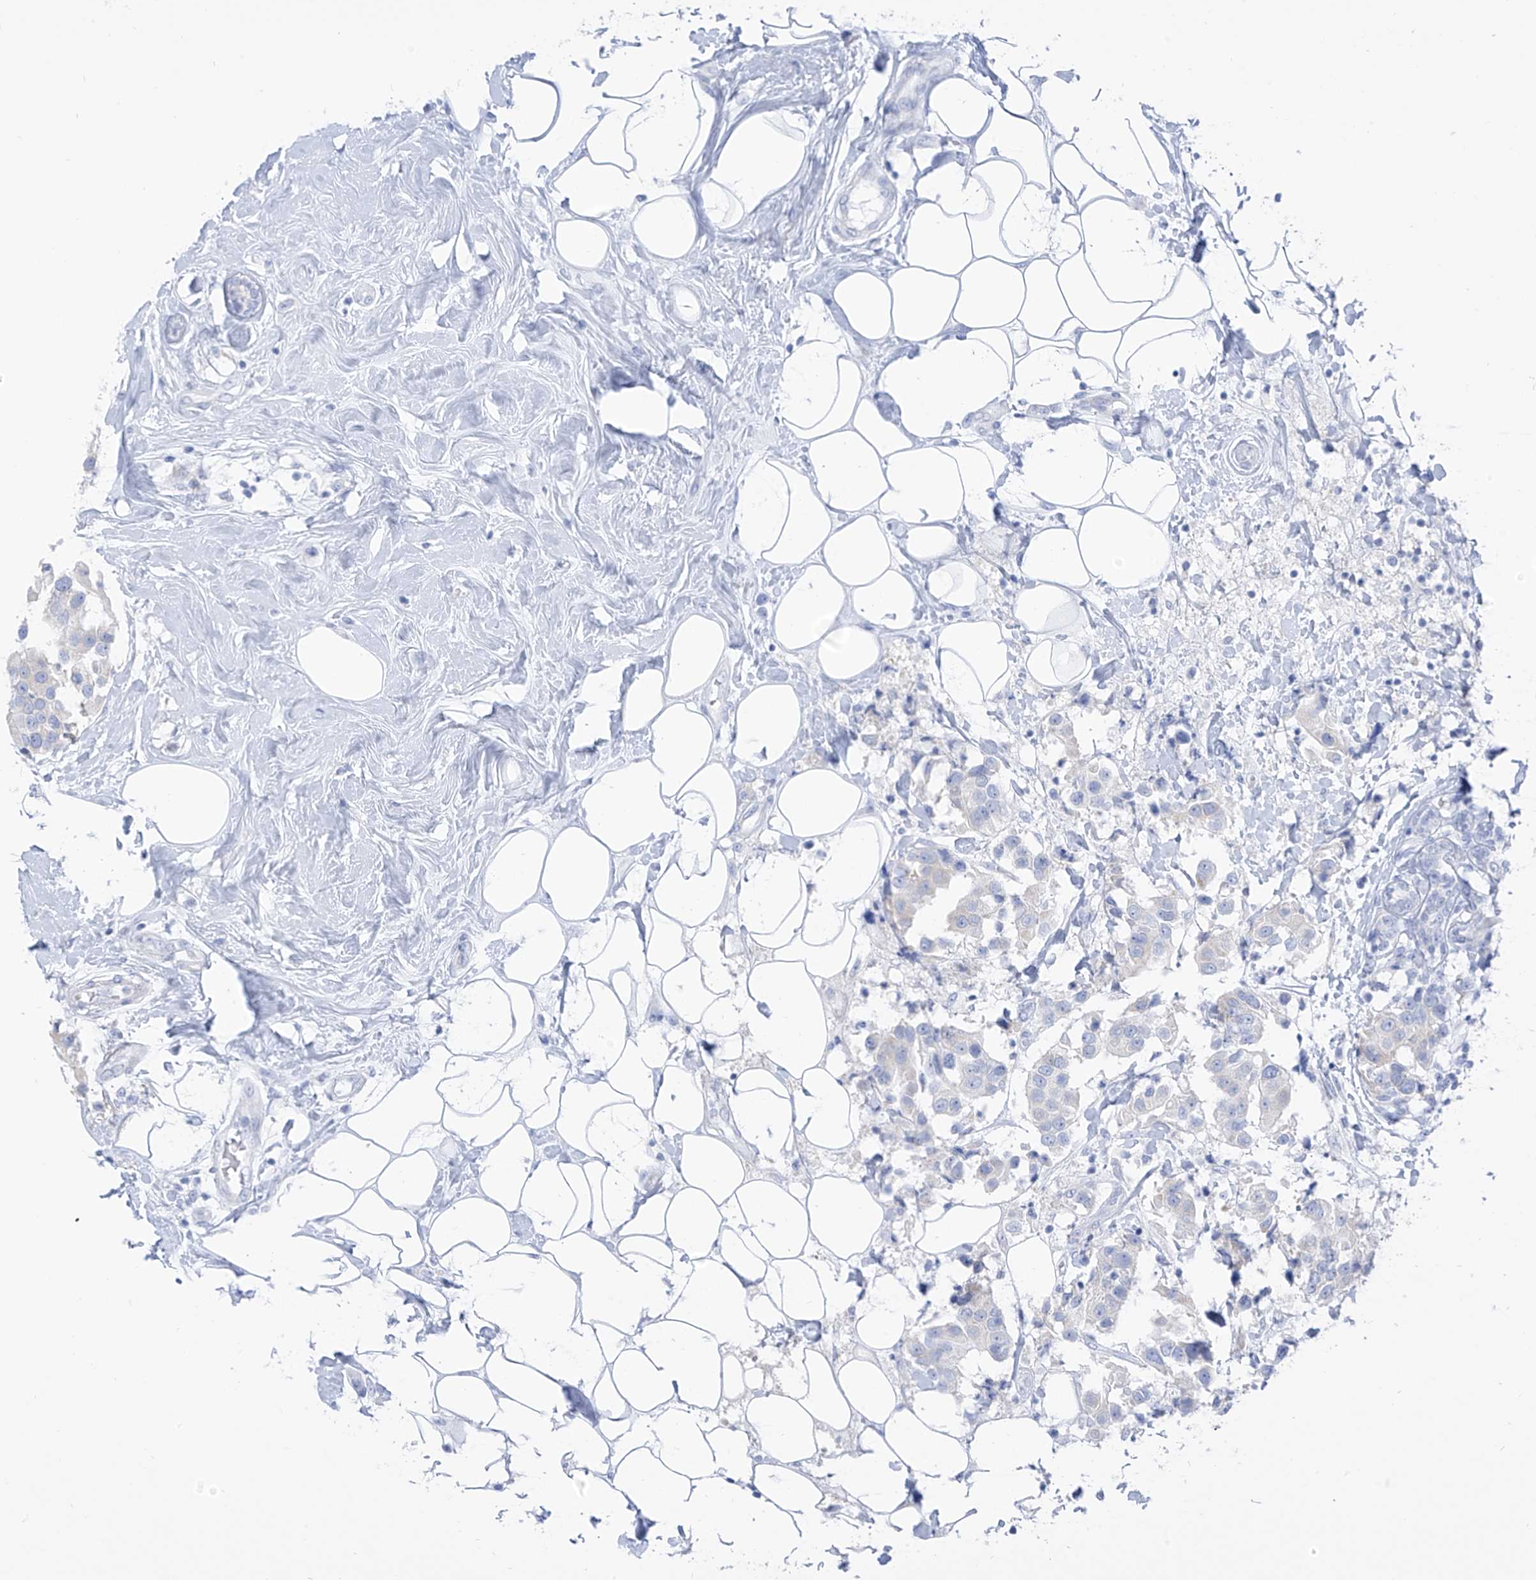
{"staining": {"intensity": "negative", "quantity": "none", "location": "none"}, "tissue": "breast cancer", "cell_type": "Tumor cells", "image_type": "cancer", "snomed": [{"axis": "morphology", "description": "Normal tissue, NOS"}, {"axis": "morphology", "description": "Duct carcinoma"}, {"axis": "topography", "description": "Breast"}], "caption": "DAB immunohistochemical staining of invasive ductal carcinoma (breast) displays no significant positivity in tumor cells. (DAB (3,3'-diaminobenzidine) IHC with hematoxylin counter stain).", "gene": "RCN2", "patient": {"sex": "female", "age": 39}}